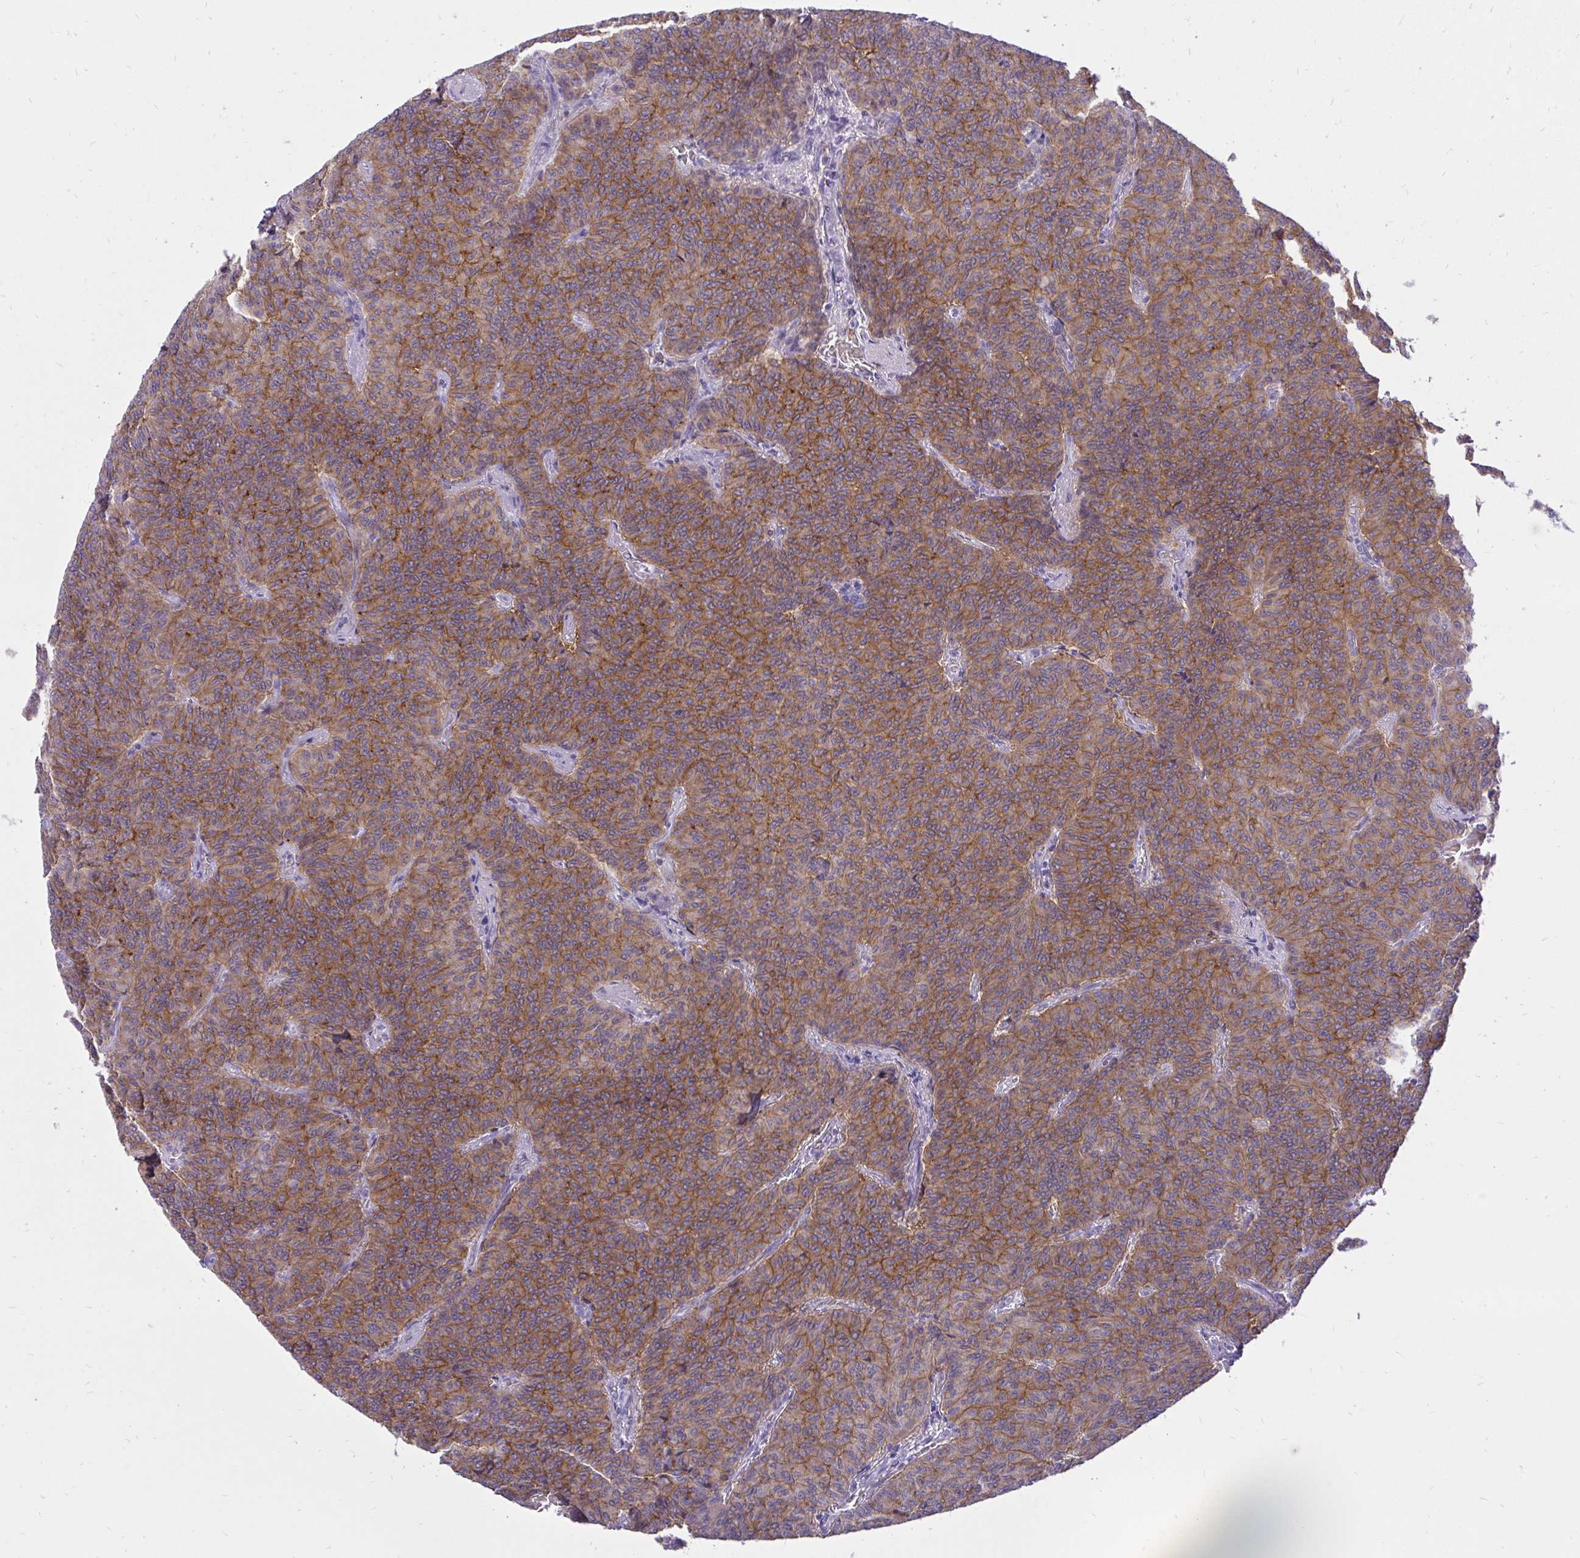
{"staining": {"intensity": "moderate", "quantity": ">75%", "location": "cytoplasmic/membranous"}, "tissue": "carcinoid", "cell_type": "Tumor cells", "image_type": "cancer", "snomed": [{"axis": "morphology", "description": "Carcinoid, malignant, NOS"}, {"axis": "topography", "description": "Lung"}], "caption": "A brown stain shows moderate cytoplasmic/membranous expression of a protein in human carcinoid tumor cells.", "gene": "GPRIN3", "patient": {"sex": "male", "age": 61}}